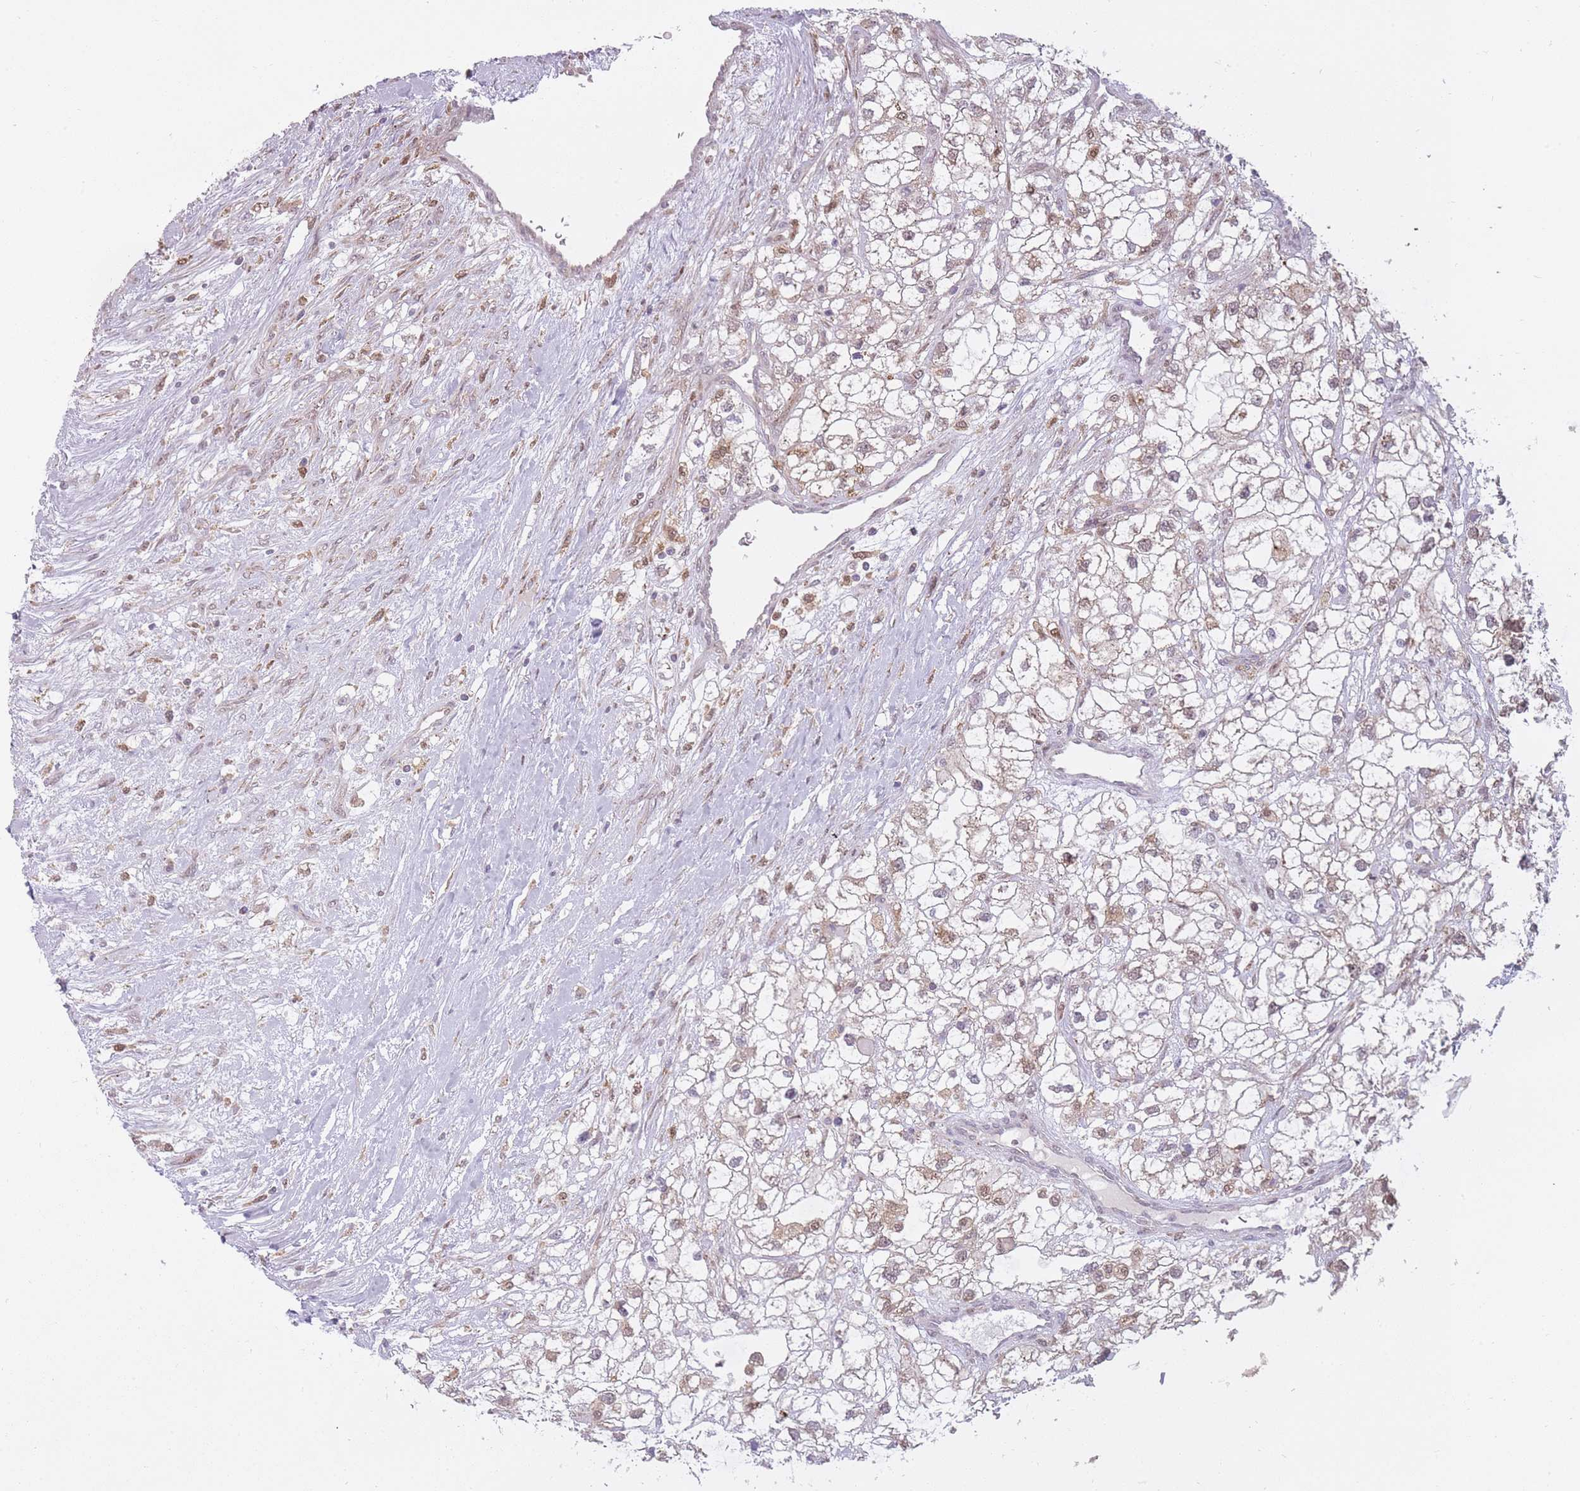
{"staining": {"intensity": "weak", "quantity": ">75%", "location": "cytoplasmic/membranous"}, "tissue": "renal cancer", "cell_type": "Tumor cells", "image_type": "cancer", "snomed": [{"axis": "morphology", "description": "Adenocarcinoma, NOS"}, {"axis": "topography", "description": "Kidney"}], "caption": "About >75% of tumor cells in human renal cancer exhibit weak cytoplasmic/membranous protein positivity as visualized by brown immunohistochemical staining.", "gene": "LGALS9", "patient": {"sex": "male", "age": 59}}